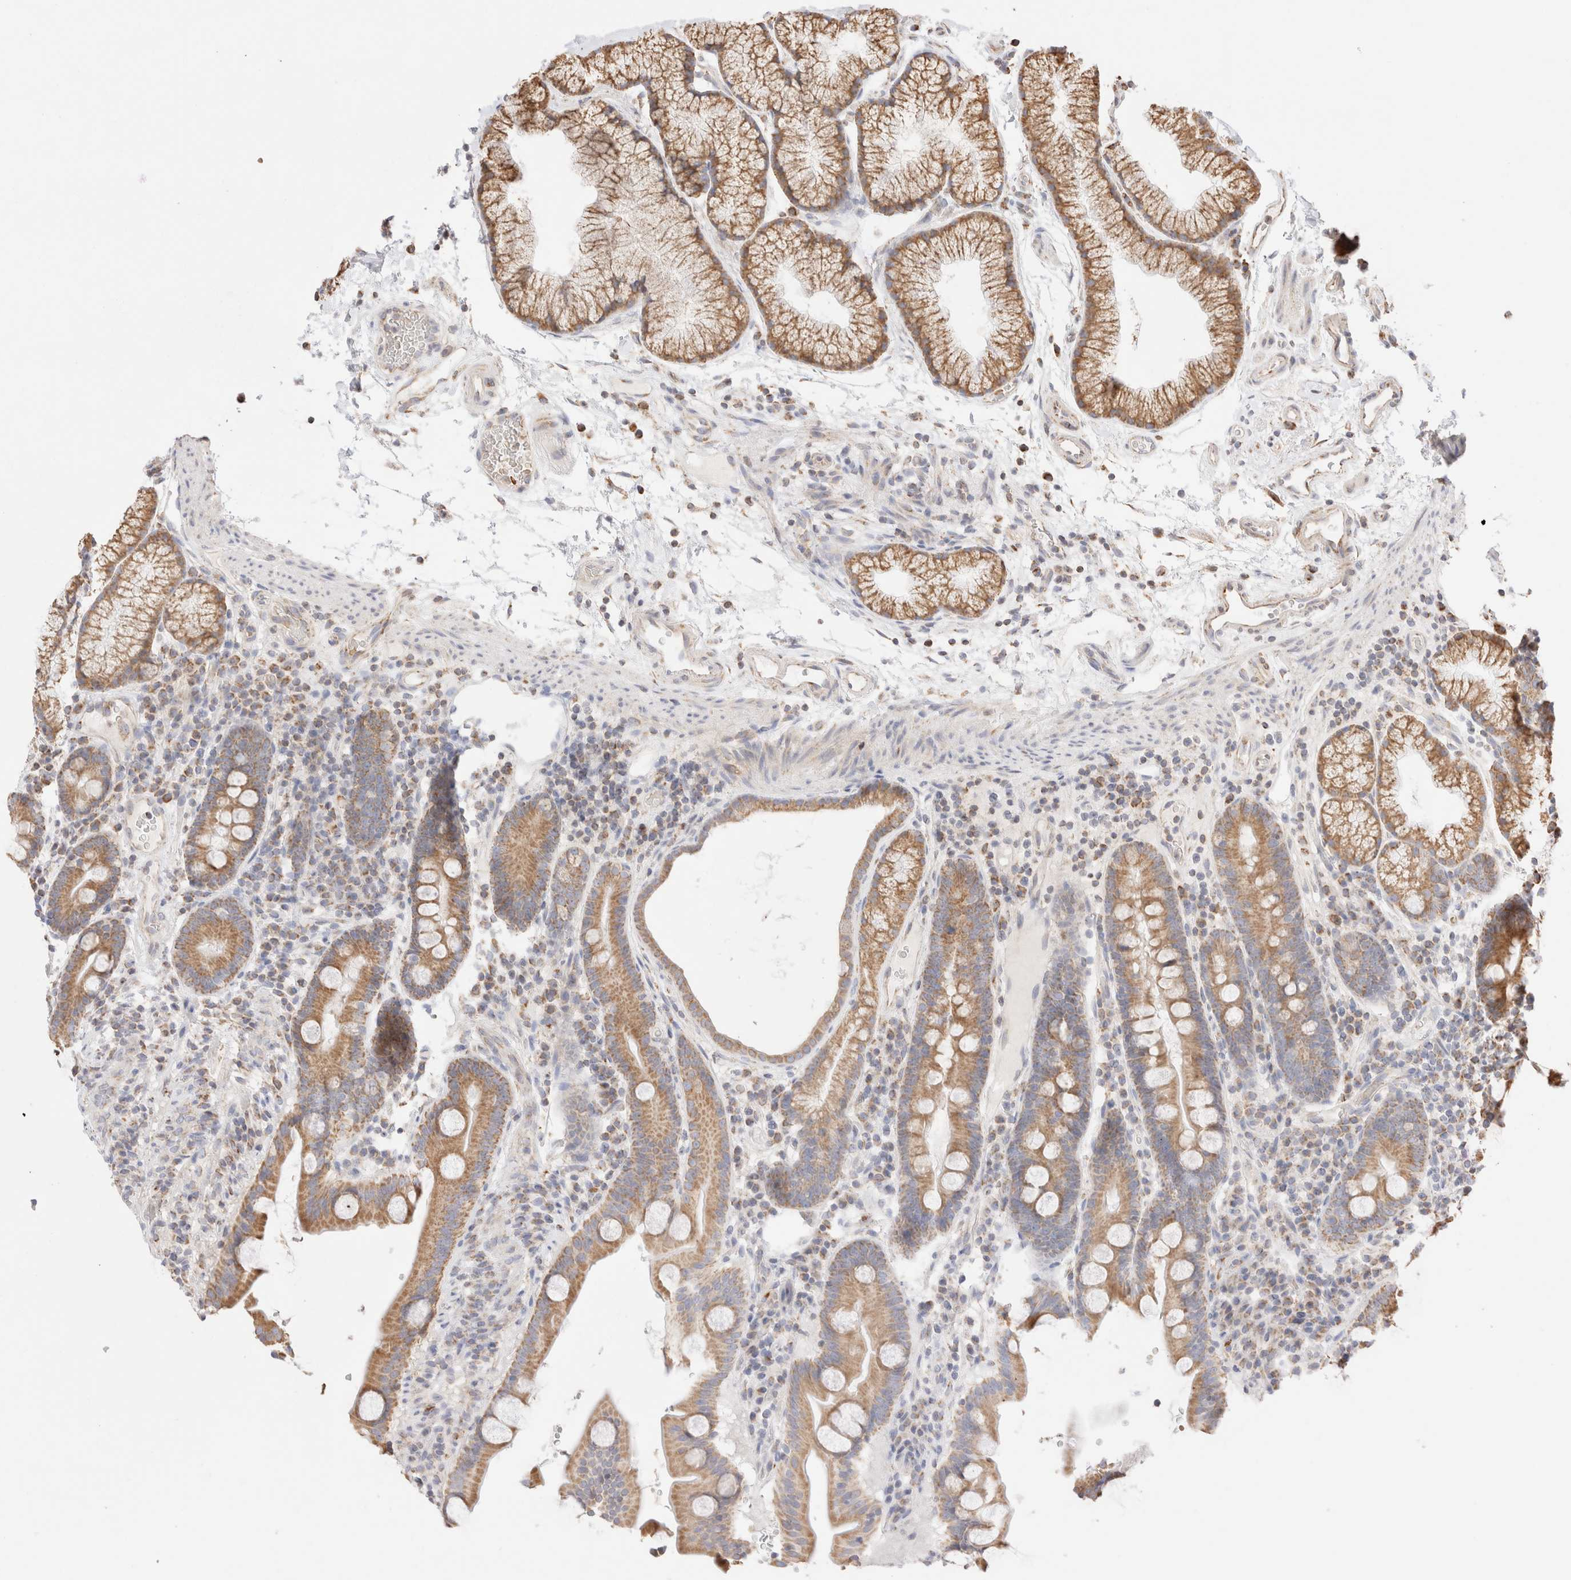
{"staining": {"intensity": "moderate", "quantity": ">75%", "location": "cytoplasmic/membranous"}, "tissue": "duodenum", "cell_type": "Glandular cells", "image_type": "normal", "snomed": [{"axis": "morphology", "description": "Normal tissue, NOS"}, {"axis": "topography", "description": "Duodenum"}], "caption": "Immunohistochemistry image of unremarkable duodenum: human duodenum stained using immunohistochemistry exhibits medium levels of moderate protein expression localized specifically in the cytoplasmic/membranous of glandular cells, appearing as a cytoplasmic/membranous brown color.", "gene": "TMPPE", "patient": {"sex": "male", "age": 54}}